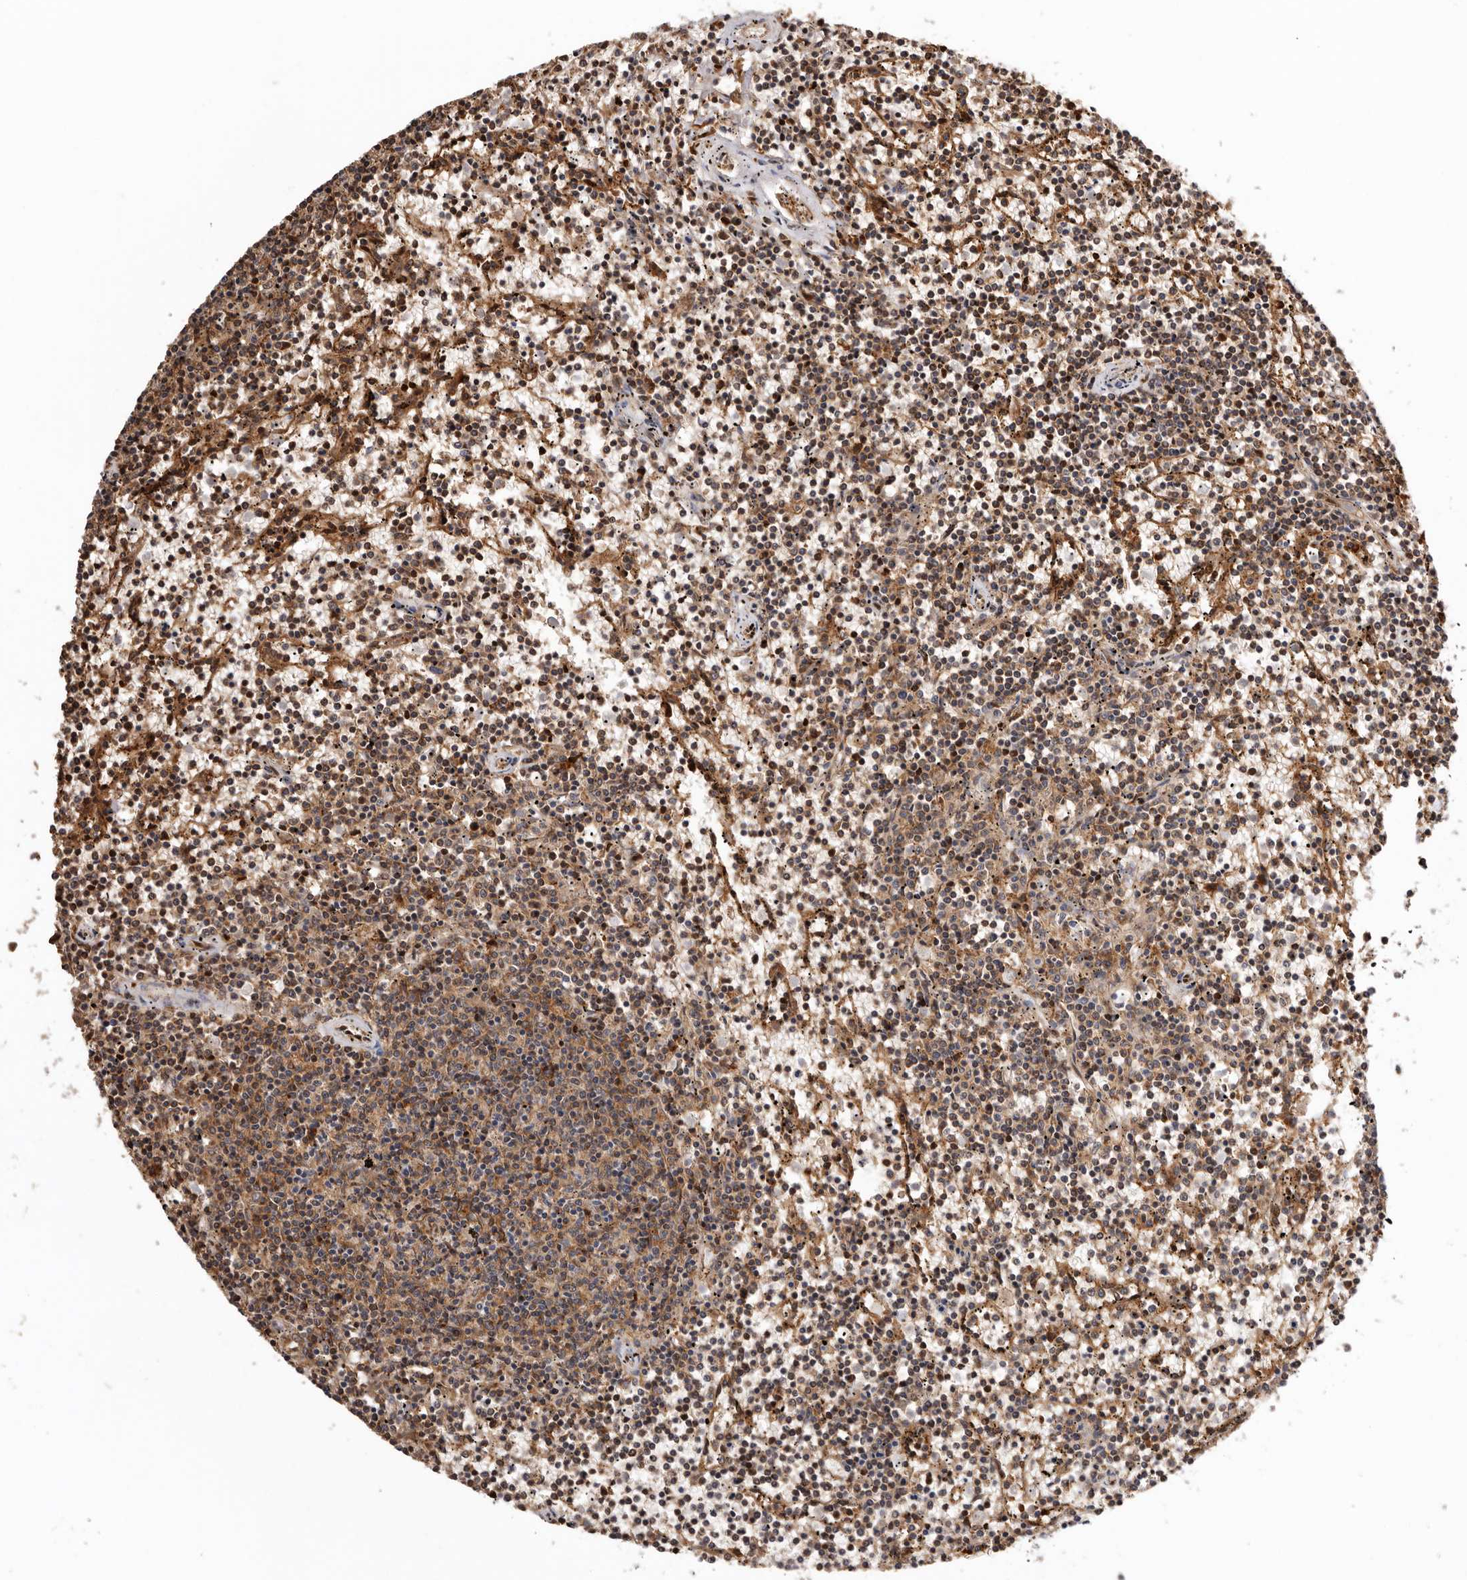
{"staining": {"intensity": "moderate", "quantity": "25%-75%", "location": "cytoplasmic/membranous"}, "tissue": "lymphoma", "cell_type": "Tumor cells", "image_type": "cancer", "snomed": [{"axis": "morphology", "description": "Malignant lymphoma, non-Hodgkin's type, Low grade"}, {"axis": "topography", "description": "Spleen"}], "caption": "Protein staining by immunohistochemistry exhibits moderate cytoplasmic/membranous staining in about 25%-75% of tumor cells in lymphoma.", "gene": "GPR27", "patient": {"sex": "female", "age": 50}}